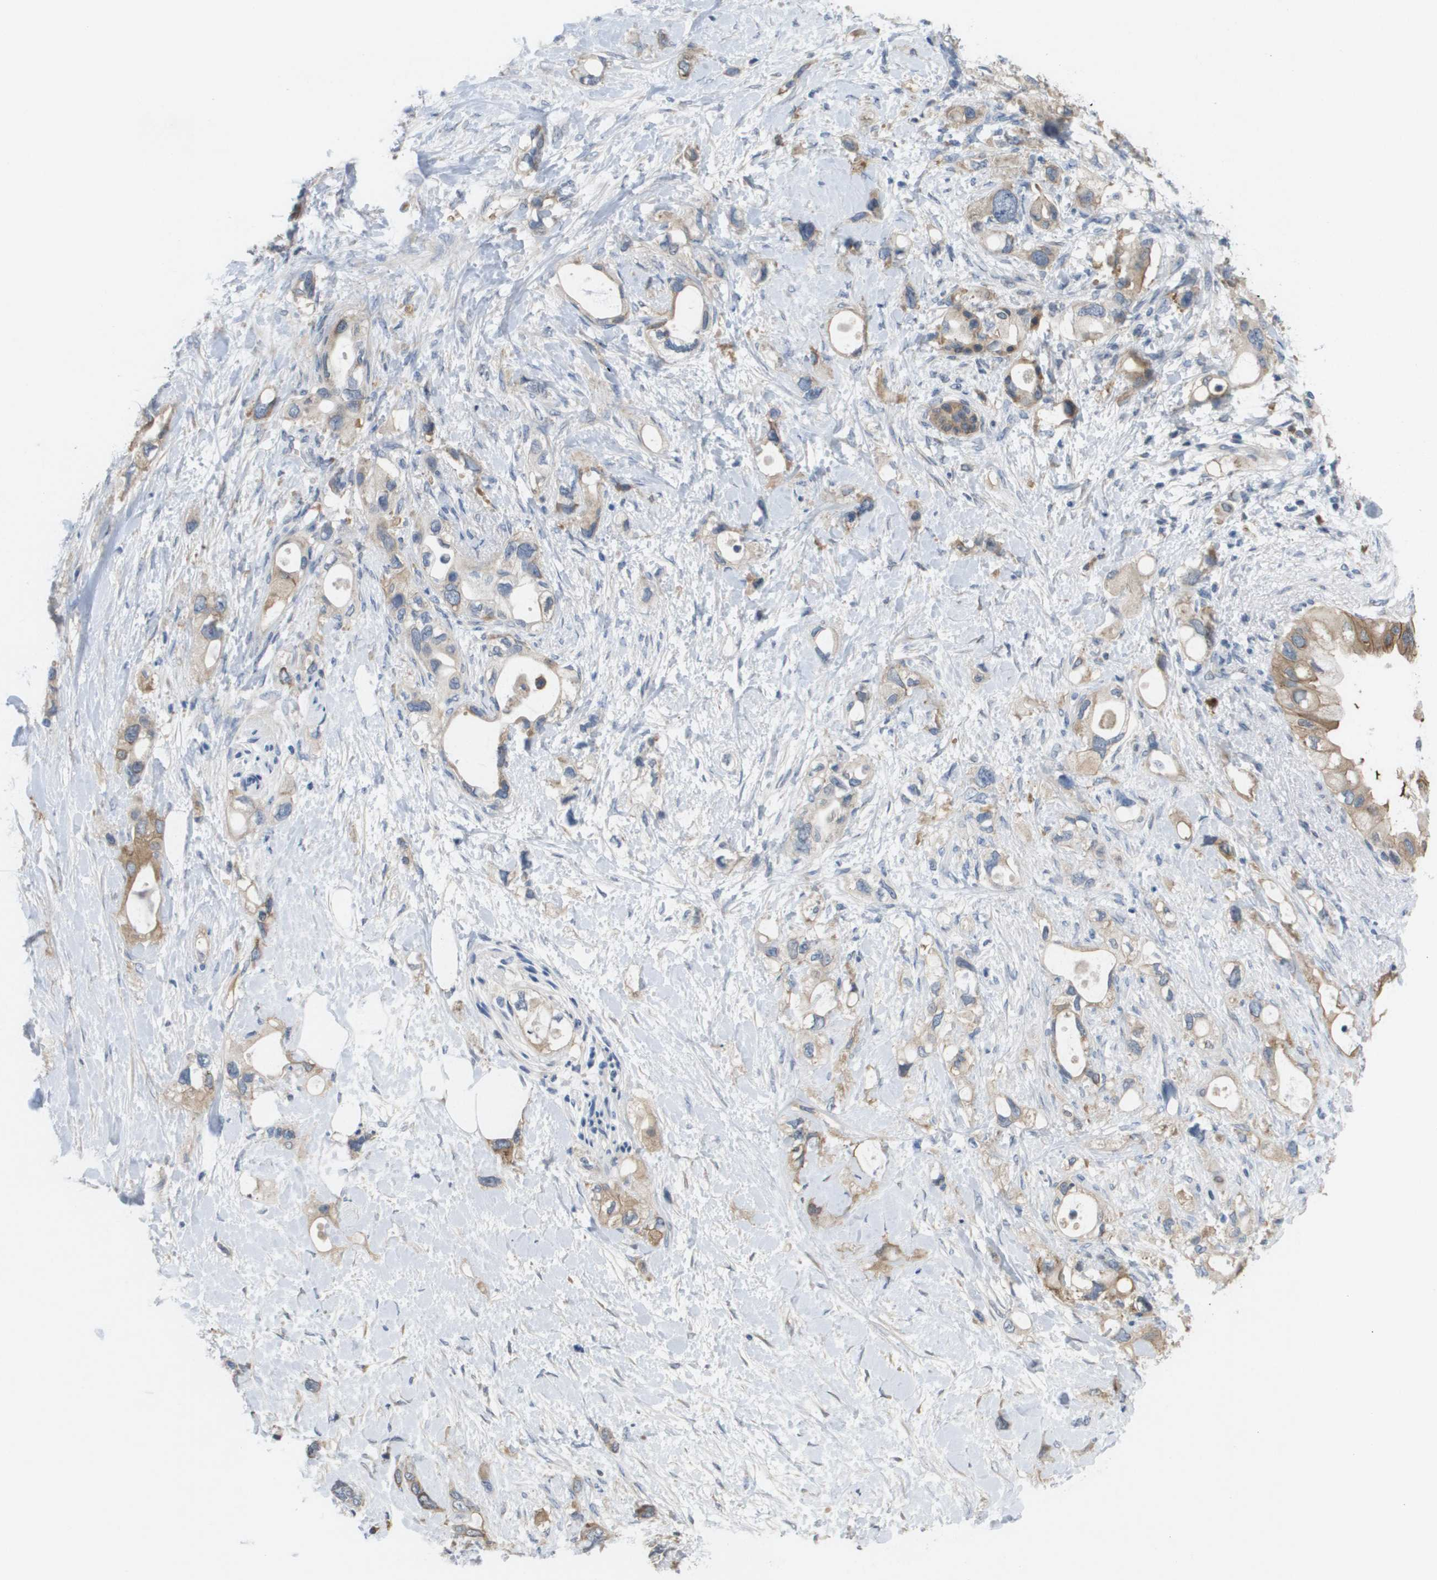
{"staining": {"intensity": "moderate", "quantity": ">75%", "location": "cytoplasmic/membranous"}, "tissue": "pancreatic cancer", "cell_type": "Tumor cells", "image_type": "cancer", "snomed": [{"axis": "morphology", "description": "Adenocarcinoma, NOS"}, {"axis": "topography", "description": "Pancreas"}], "caption": "A brown stain highlights moderate cytoplasmic/membranous expression of a protein in human pancreatic cancer (adenocarcinoma) tumor cells.", "gene": "MARCHF8", "patient": {"sex": "female", "age": 56}}